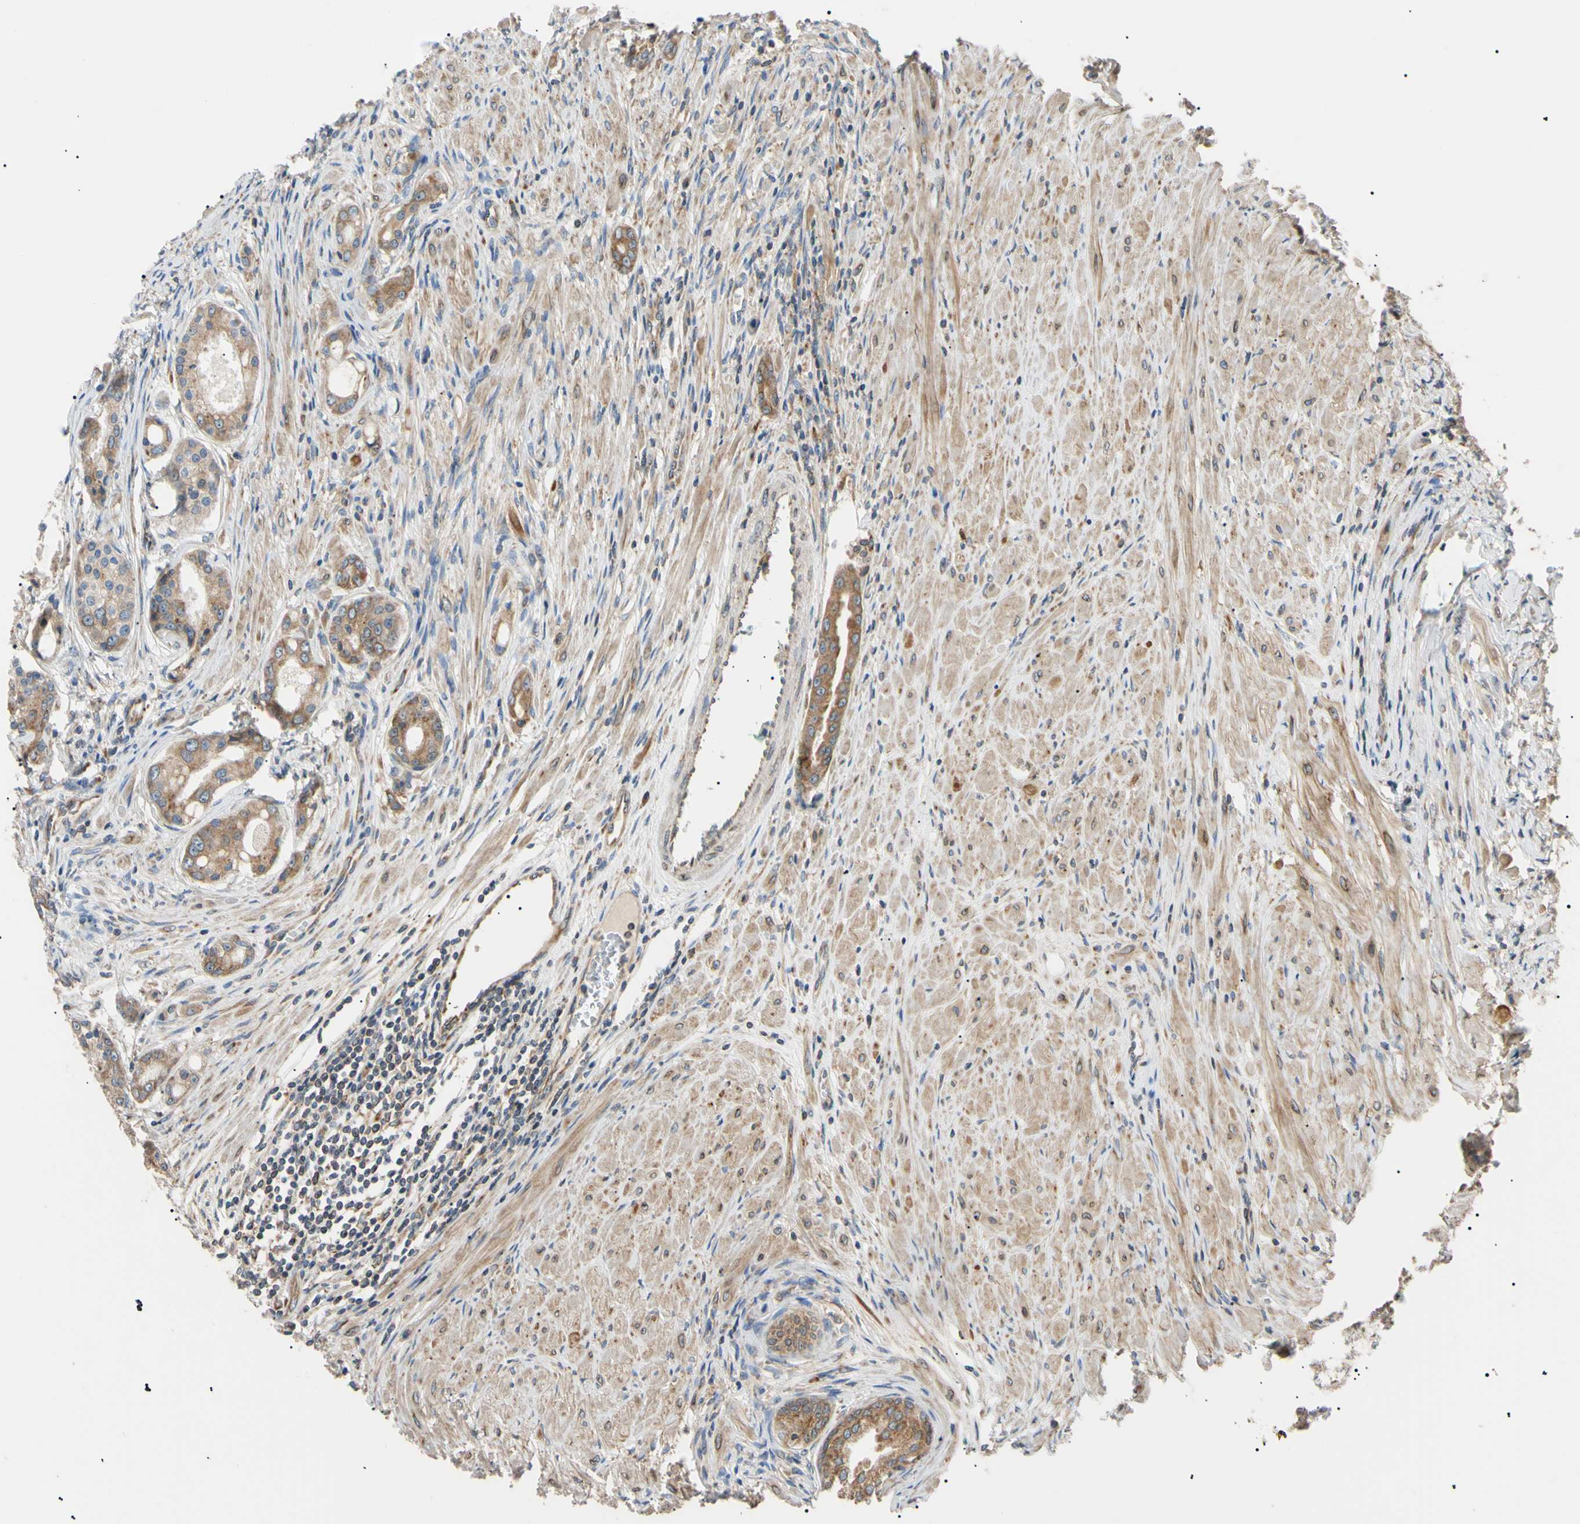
{"staining": {"intensity": "moderate", "quantity": "25%-75%", "location": "cytoplasmic/membranous"}, "tissue": "prostate cancer", "cell_type": "Tumor cells", "image_type": "cancer", "snomed": [{"axis": "morphology", "description": "Adenocarcinoma, High grade"}, {"axis": "topography", "description": "Prostate"}], "caption": "This is an image of IHC staining of prostate cancer (high-grade adenocarcinoma), which shows moderate expression in the cytoplasmic/membranous of tumor cells.", "gene": "VAPA", "patient": {"sex": "male", "age": 59}}